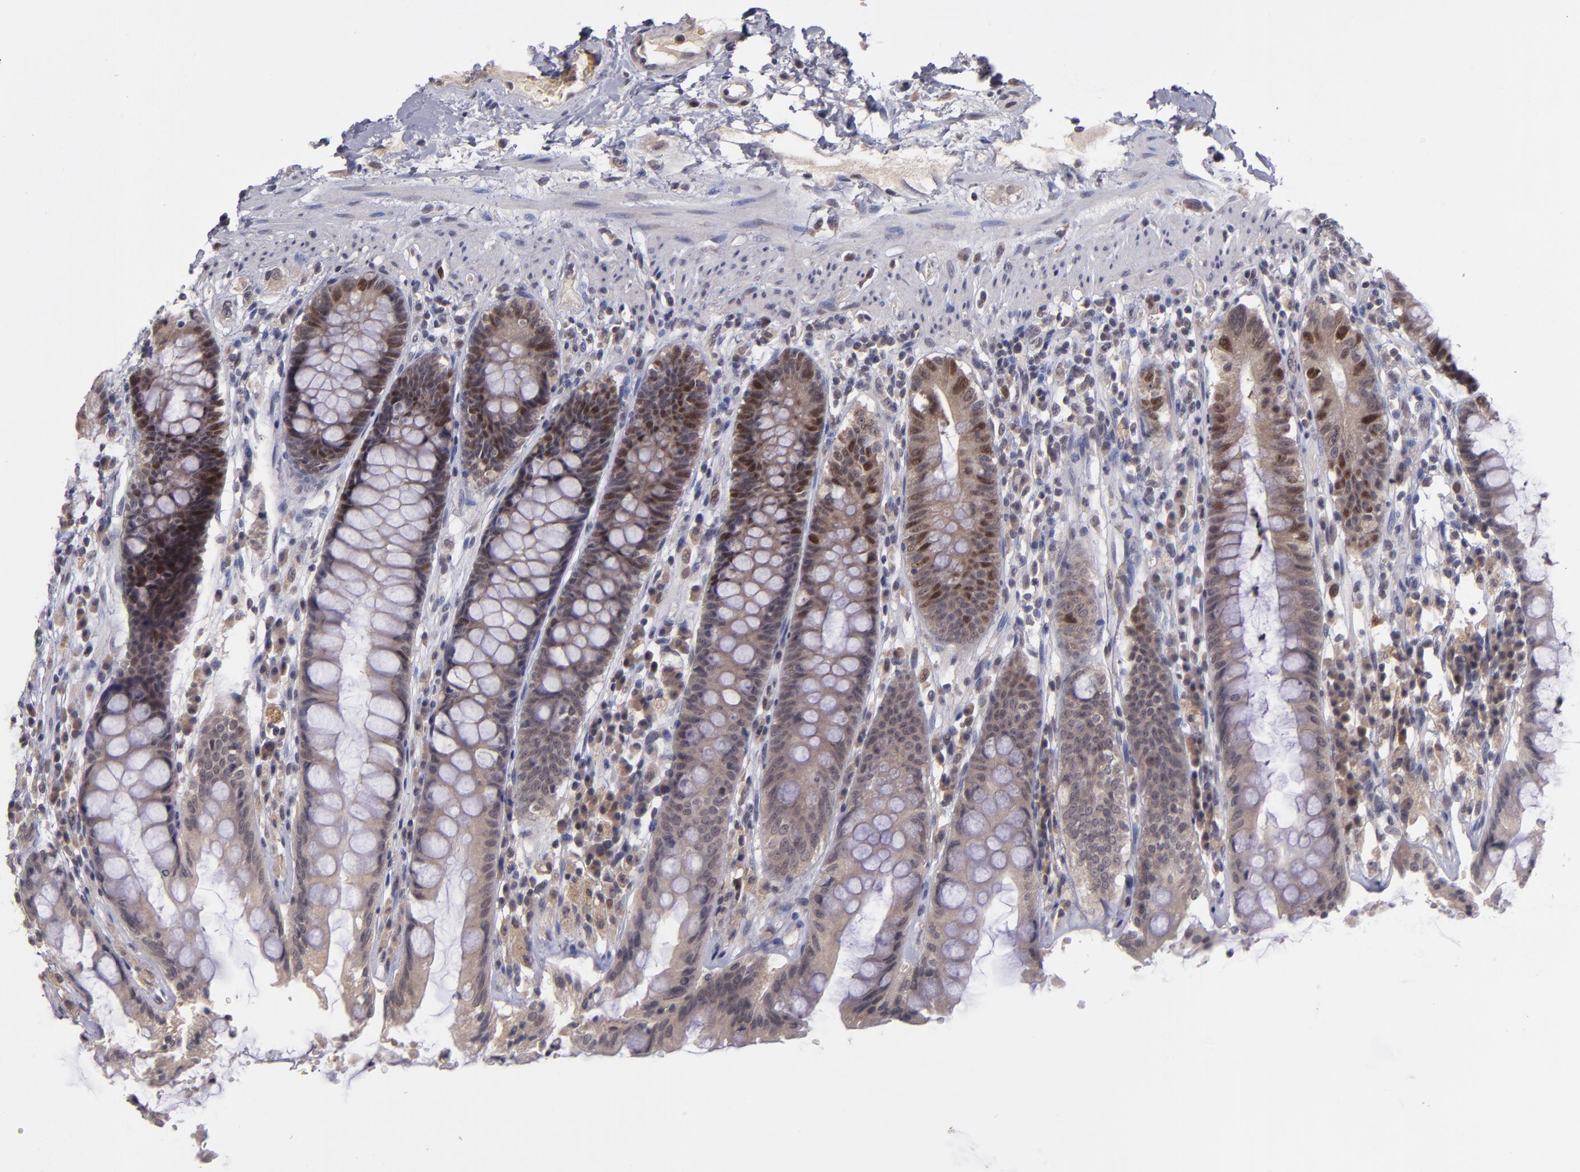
{"staining": {"intensity": "strong", "quantity": "25%-75%", "location": "cytoplasmic/membranous,nuclear"}, "tissue": "rectum", "cell_type": "Glandular cells", "image_type": "normal", "snomed": [{"axis": "morphology", "description": "Normal tissue, NOS"}, {"axis": "topography", "description": "Rectum"}], "caption": "Immunohistochemical staining of normal rectum exhibits strong cytoplasmic/membranous,nuclear protein staining in about 25%-75% of glandular cells.", "gene": "CDC7", "patient": {"sex": "female", "age": 46}}